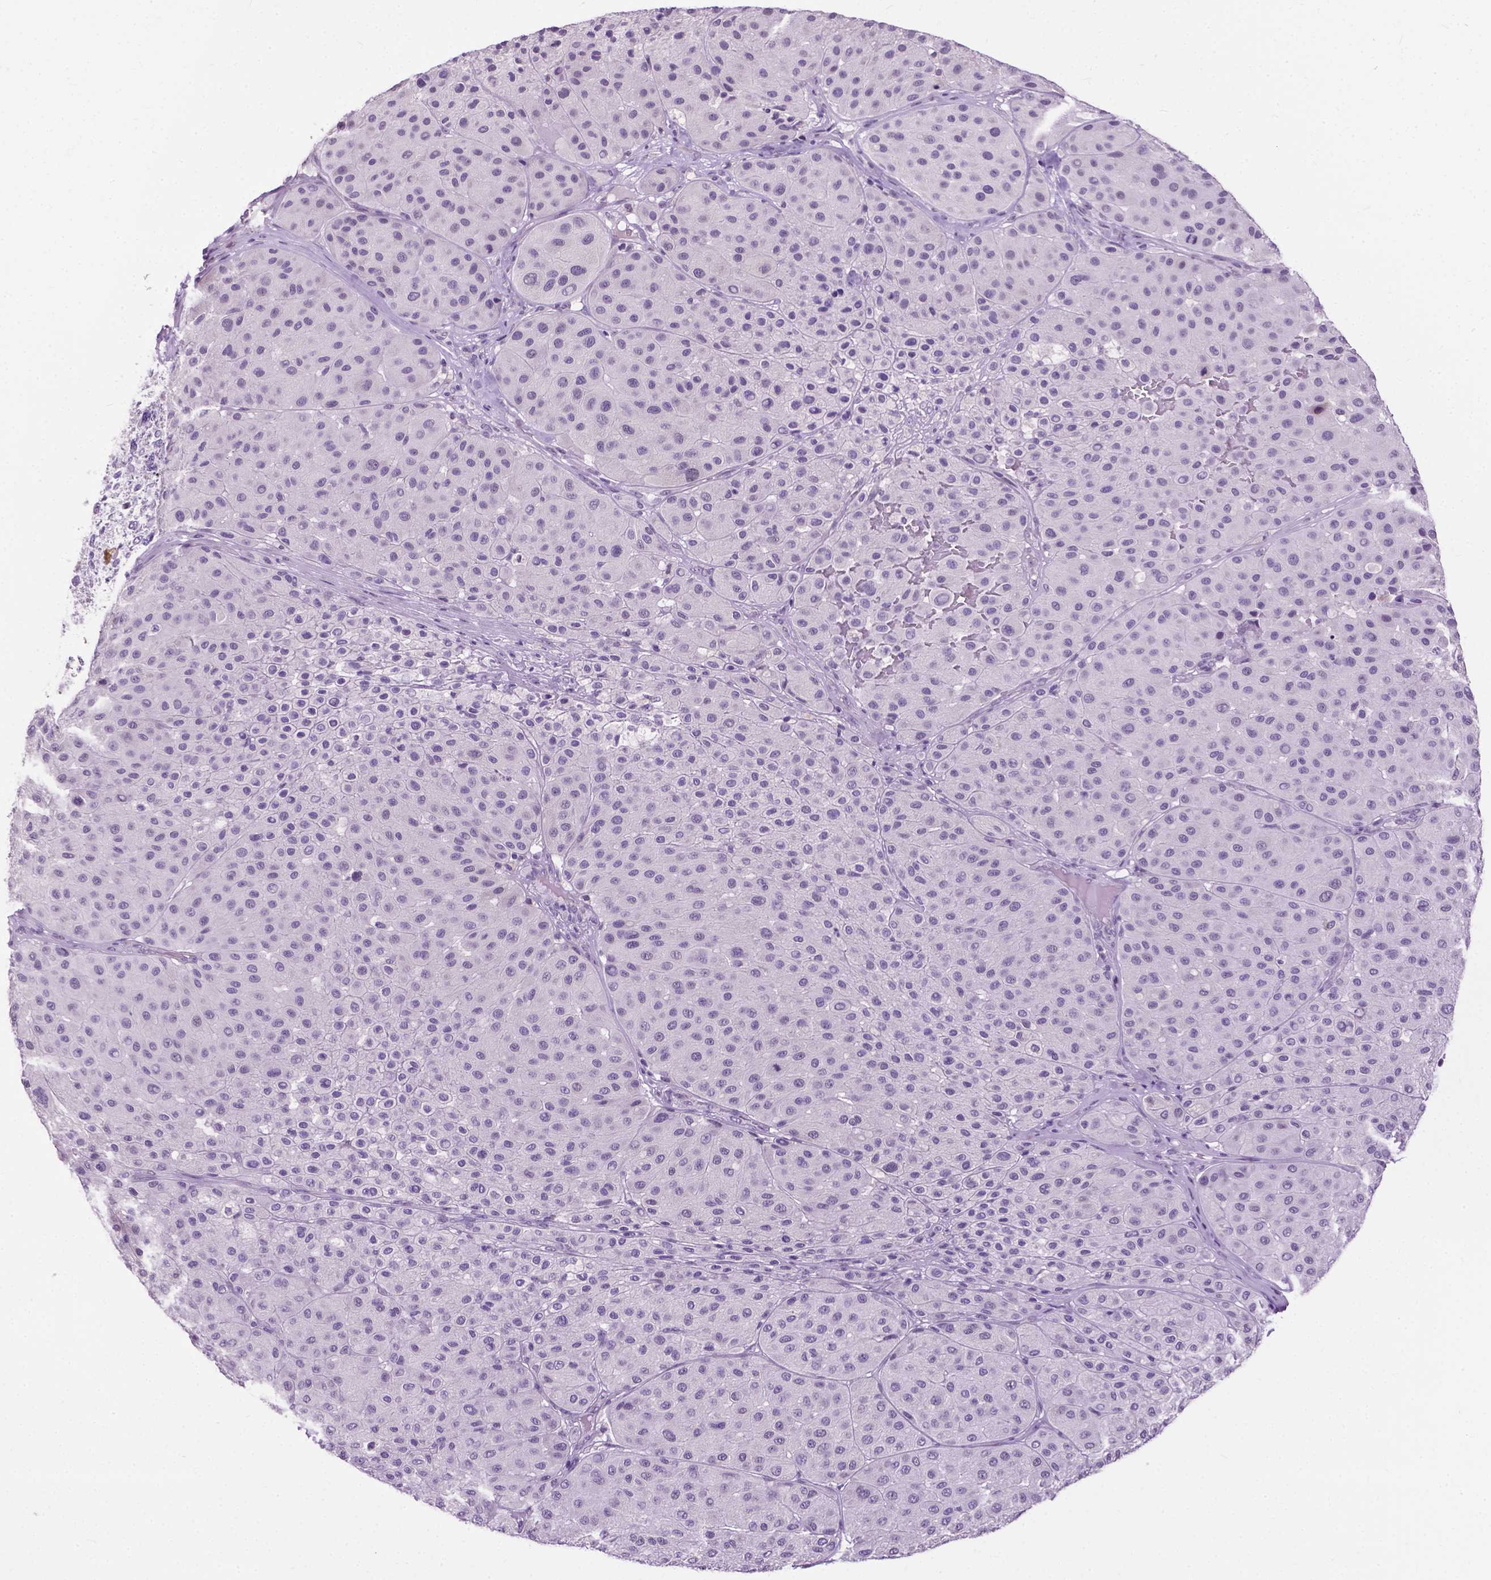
{"staining": {"intensity": "negative", "quantity": "none", "location": "none"}, "tissue": "melanoma", "cell_type": "Tumor cells", "image_type": "cancer", "snomed": [{"axis": "morphology", "description": "Malignant melanoma, Metastatic site"}, {"axis": "topography", "description": "Smooth muscle"}], "caption": "A high-resolution photomicrograph shows IHC staining of melanoma, which reveals no significant positivity in tumor cells.", "gene": "GPR37L1", "patient": {"sex": "male", "age": 41}}